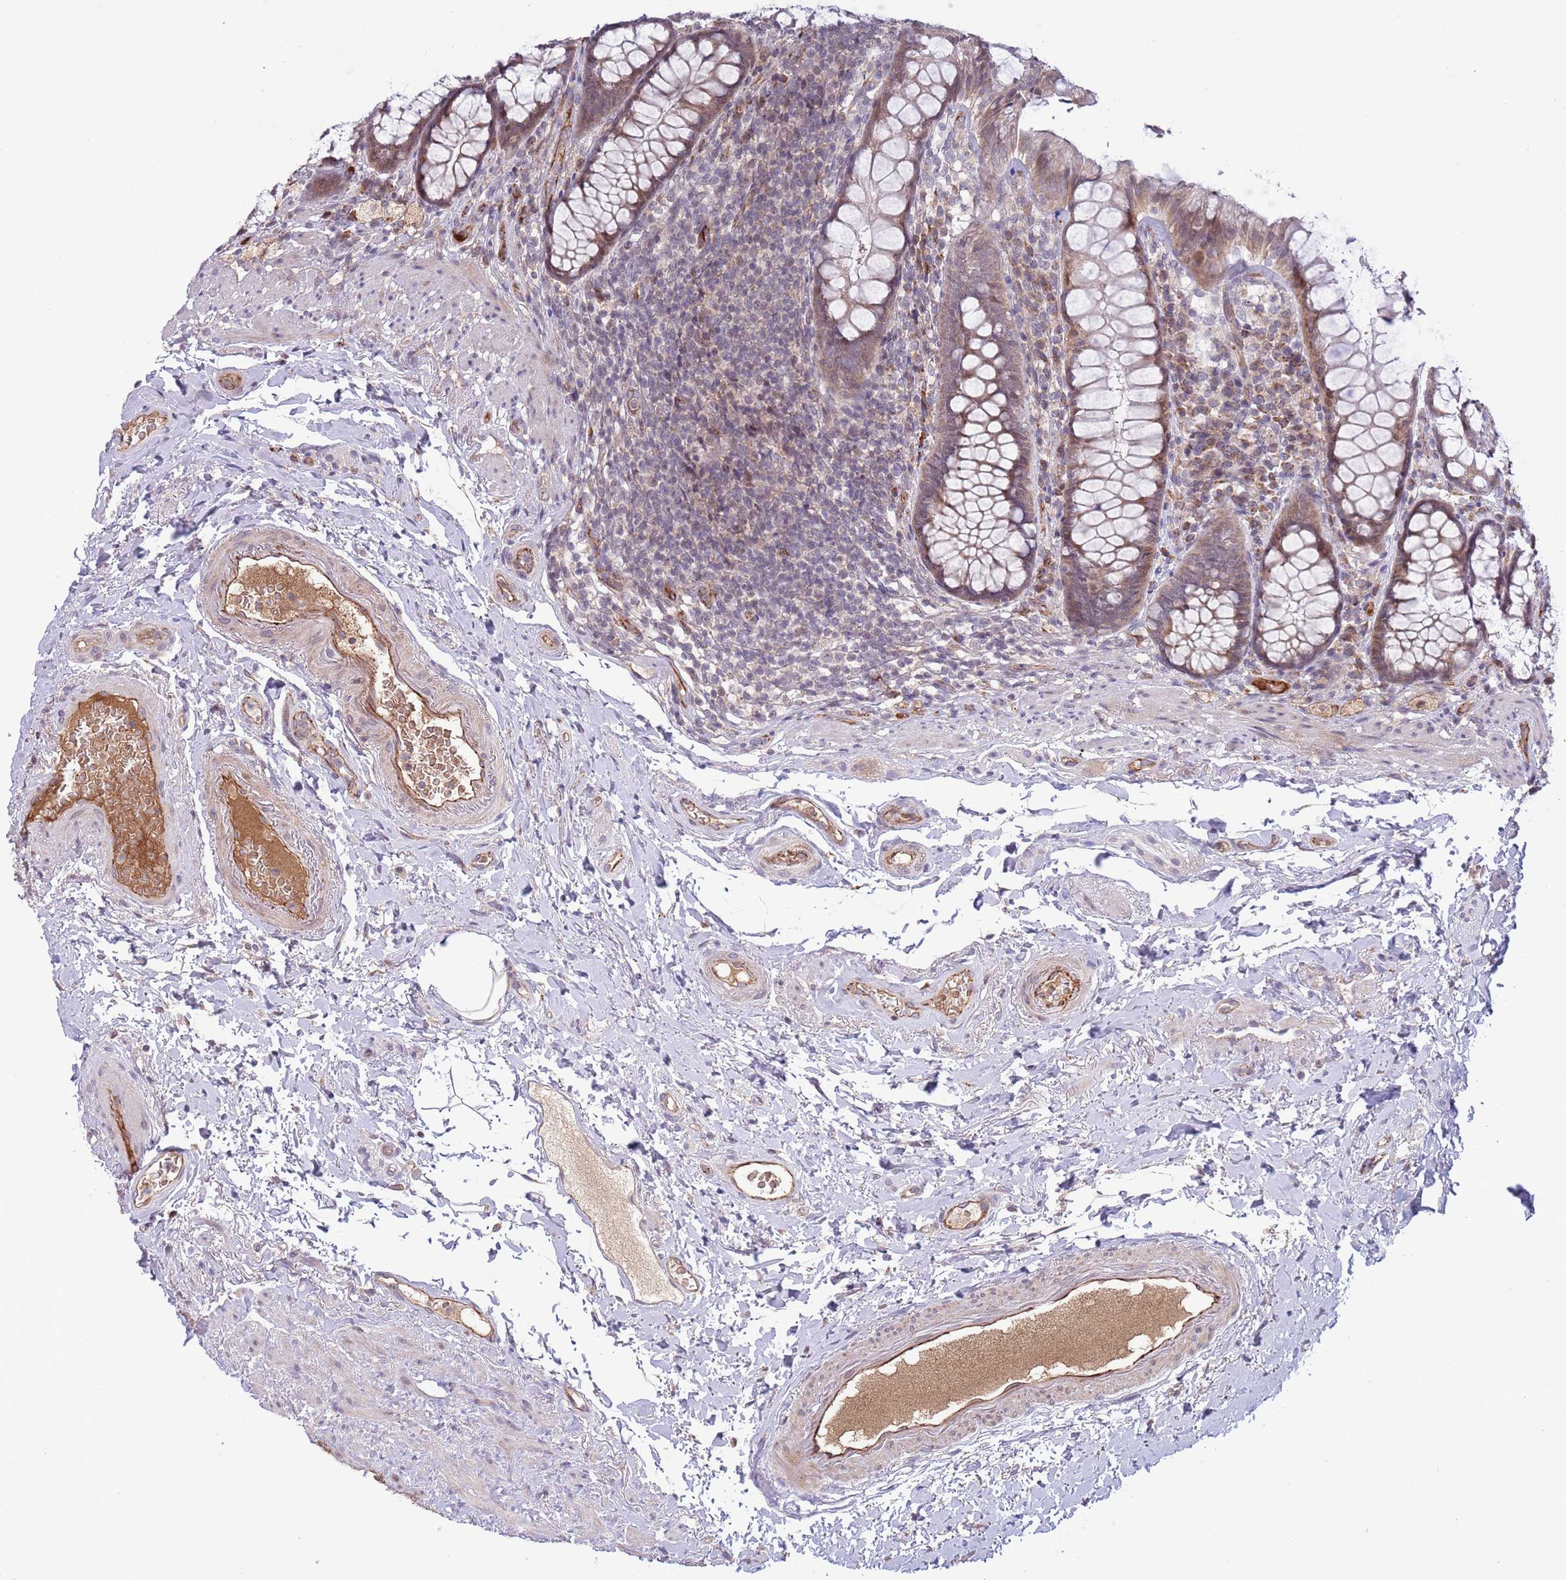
{"staining": {"intensity": "moderate", "quantity": "25%-75%", "location": "cytoplasmic/membranous,nuclear"}, "tissue": "rectum", "cell_type": "Glandular cells", "image_type": "normal", "snomed": [{"axis": "morphology", "description": "Normal tissue, NOS"}, {"axis": "topography", "description": "Rectum"}], "caption": "Immunohistochemical staining of unremarkable human rectum exhibits moderate cytoplasmic/membranous,nuclear protein expression in about 25%-75% of glandular cells.", "gene": "DPP10", "patient": {"sex": "male", "age": 83}}